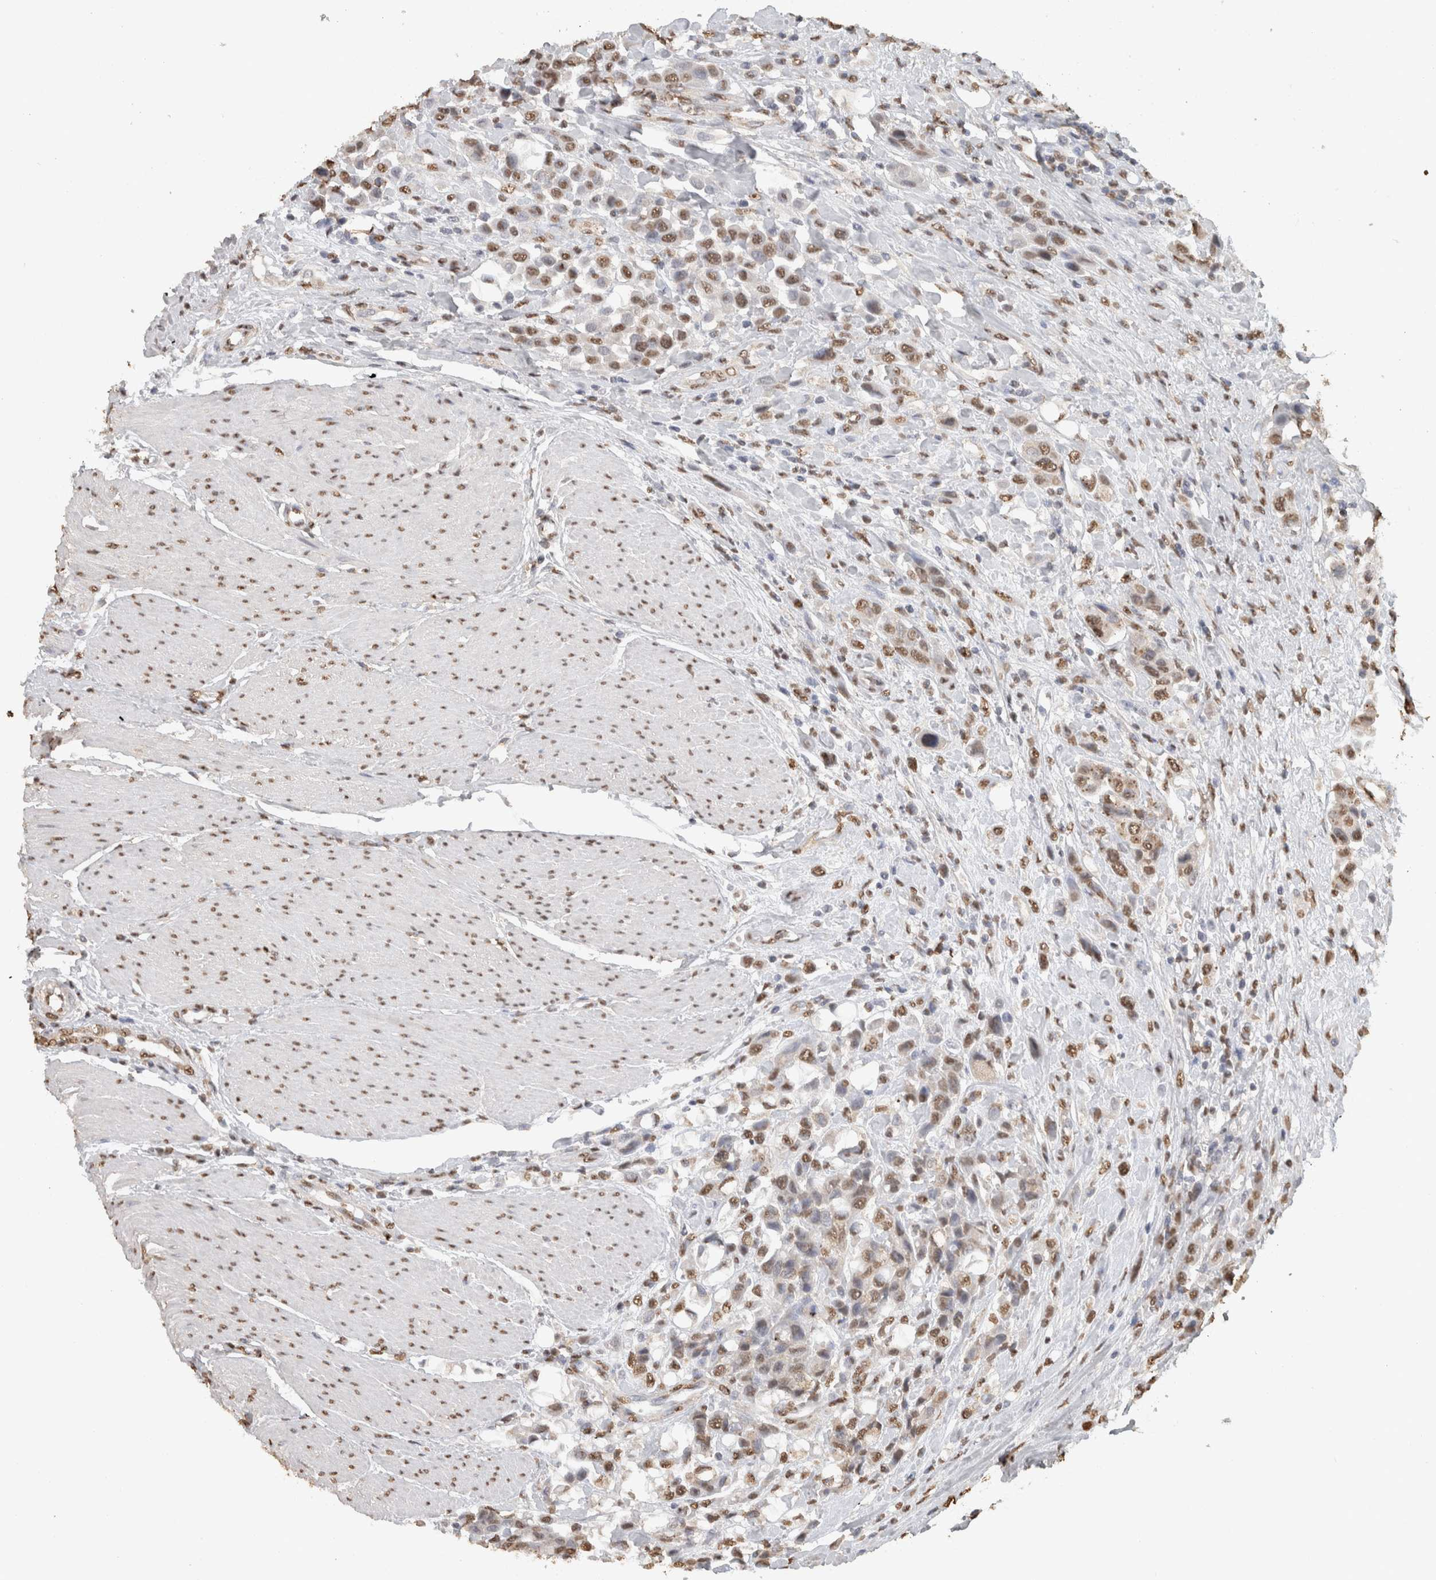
{"staining": {"intensity": "moderate", "quantity": ">75%", "location": "nuclear"}, "tissue": "urothelial cancer", "cell_type": "Tumor cells", "image_type": "cancer", "snomed": [{"axis": "morphology", "description": "Urothelial carcinoma, High grade"}, {"axis": "topography", "description": "Urinary bladder"}], "caption": "A high-resolution image shows immunohistochemistry (IHC) staining of urothelial cancer, which shows moderate nuclear expression in about >75% of tumor cells.", "gene": "HAND2", "patient": {"sex": "male", "age": 50}}